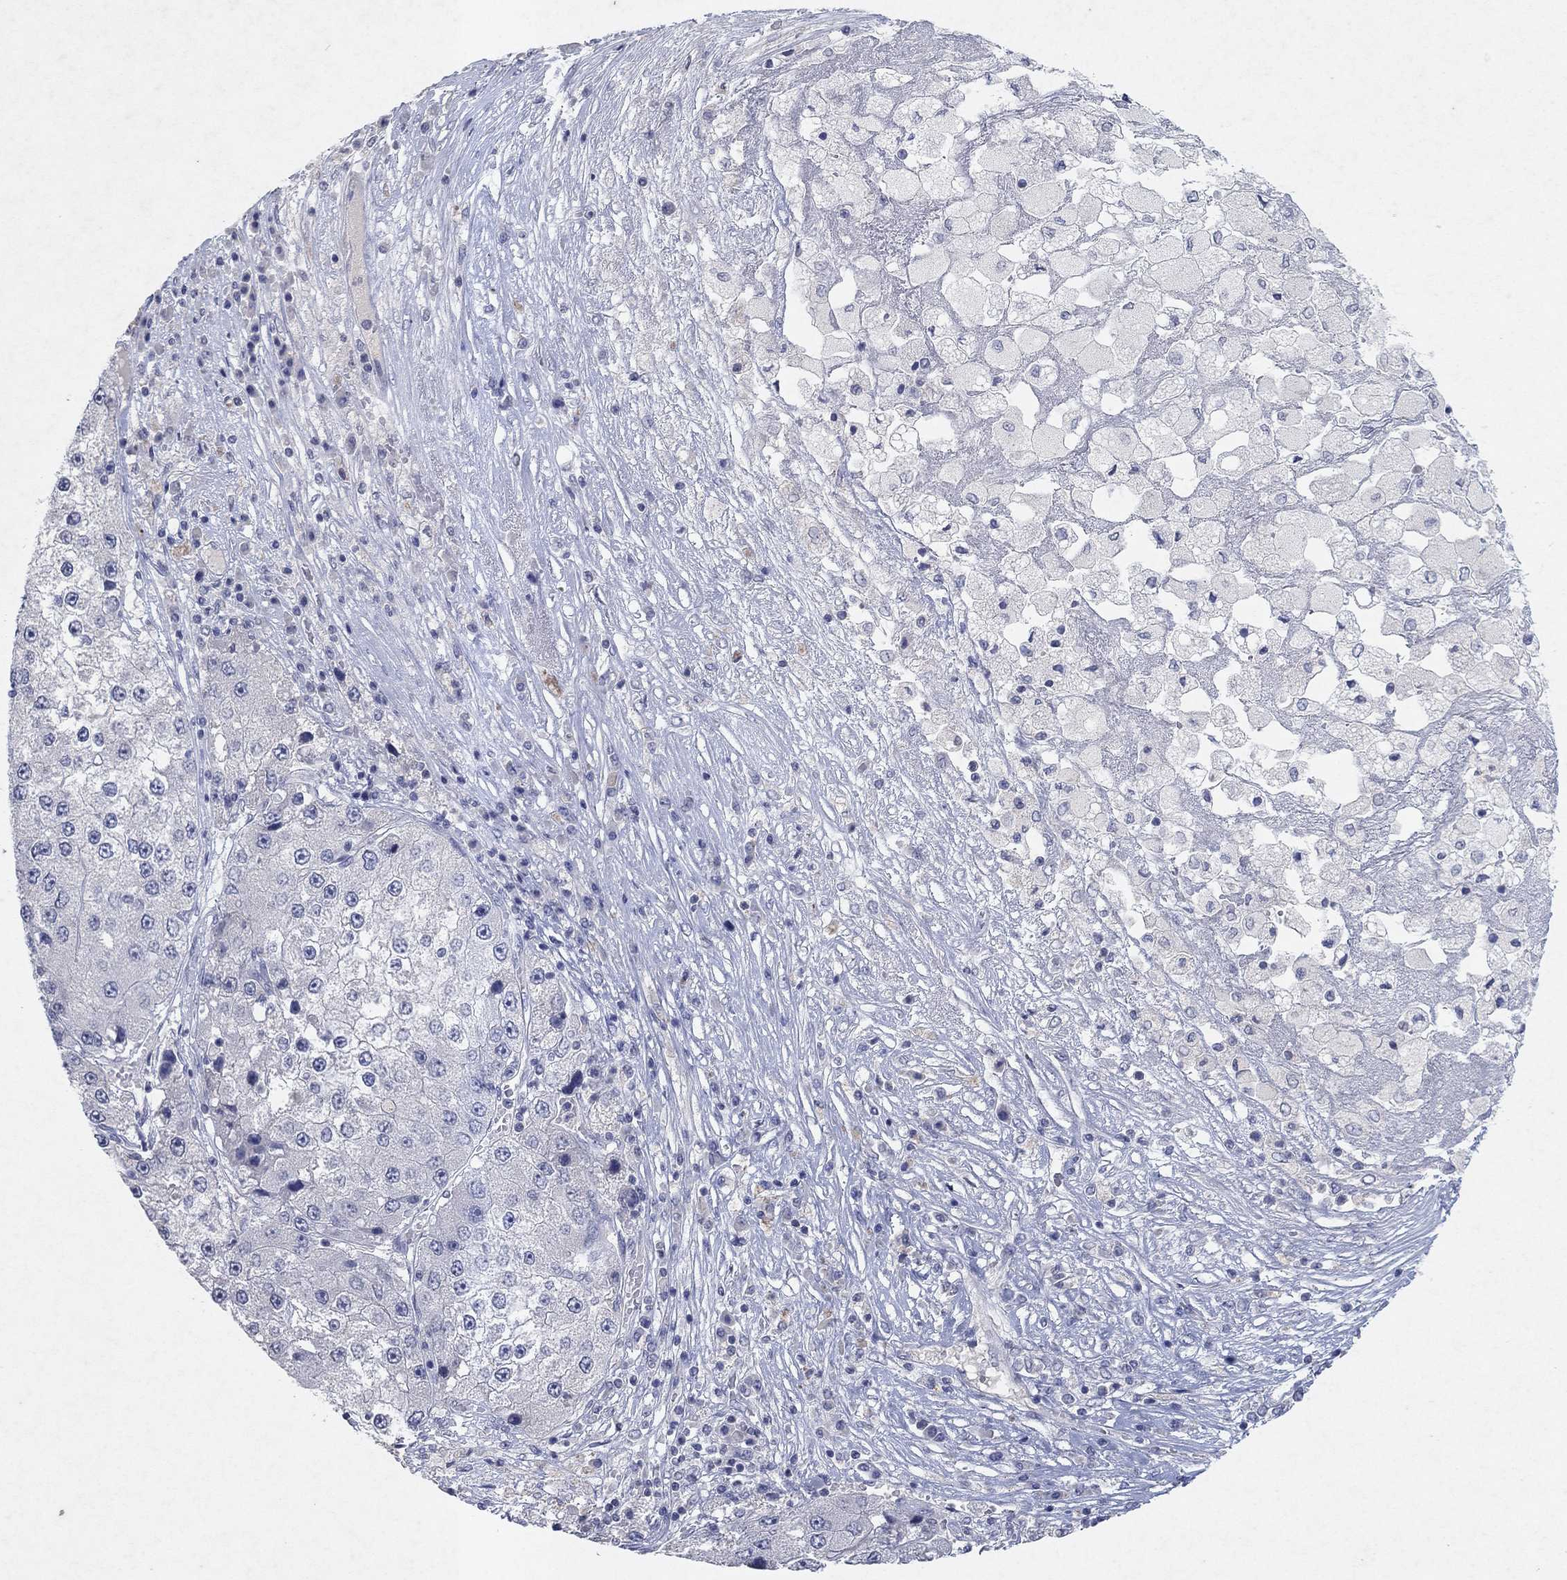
{"staining": {"intensity": "negative", "quantity": "none", "location": "none"}, "tissue": "liver cancer", "cell_type": "Tumor cells", "image_type": "cancer", "snomed": [{"axis": "morphology", "description": "Carcinoma, Hepatocellular, NOS"}, {"axis": "topography", "description": "Liver"}], "caption": "This is an IHC micrograph of hepatocellular carcinoma (liver). There is no expression in tumor cells.", "gene": "KRT40", "patient": {"sex": "female", "age": 73}}